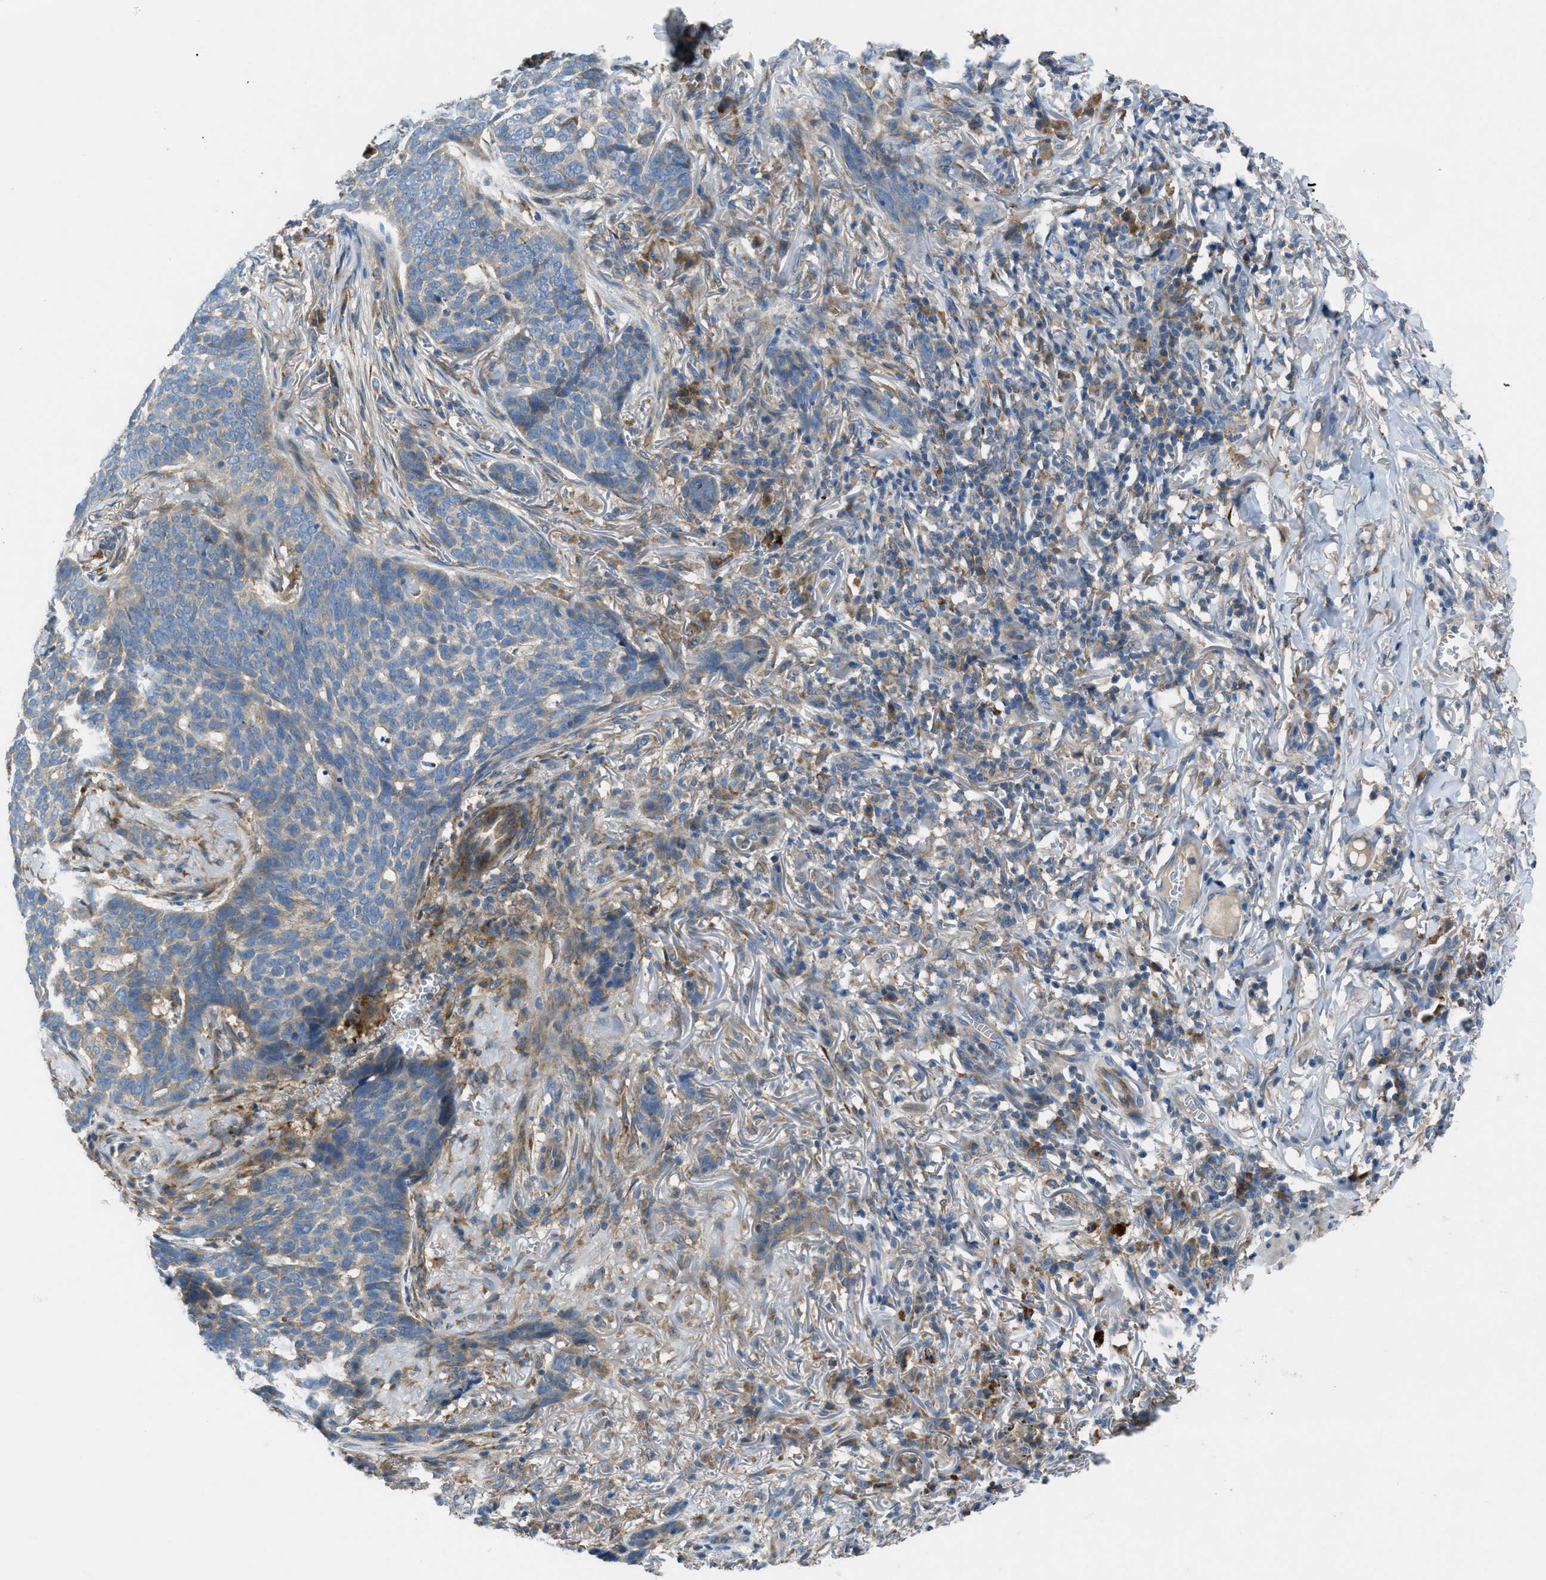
{"staining": {"intensity": "weak", "quantity": "25%-75%", "location": "cytoplasmic/membranous"}, "tissue": "skin cancer", "cell_type": "Tumor cells", "image_type": "cancer", "snomed": [{"axis": "morphology", "description": "Basal cell carcinoma"}, {"axis": "topography", "description": "Skin"}], "caption": "Tumor cells show low levels of weak cytoplasmic/membranous staining in about 25%-75% of cells in human skin cancer (basal cell carcinoma). (DAB (3,3'-diaminobenzidine) = brown stain, brightfield microscopy at high magnification).", "gene": "MAP3K20", "patient": {"sex": "male", "age": 85}}